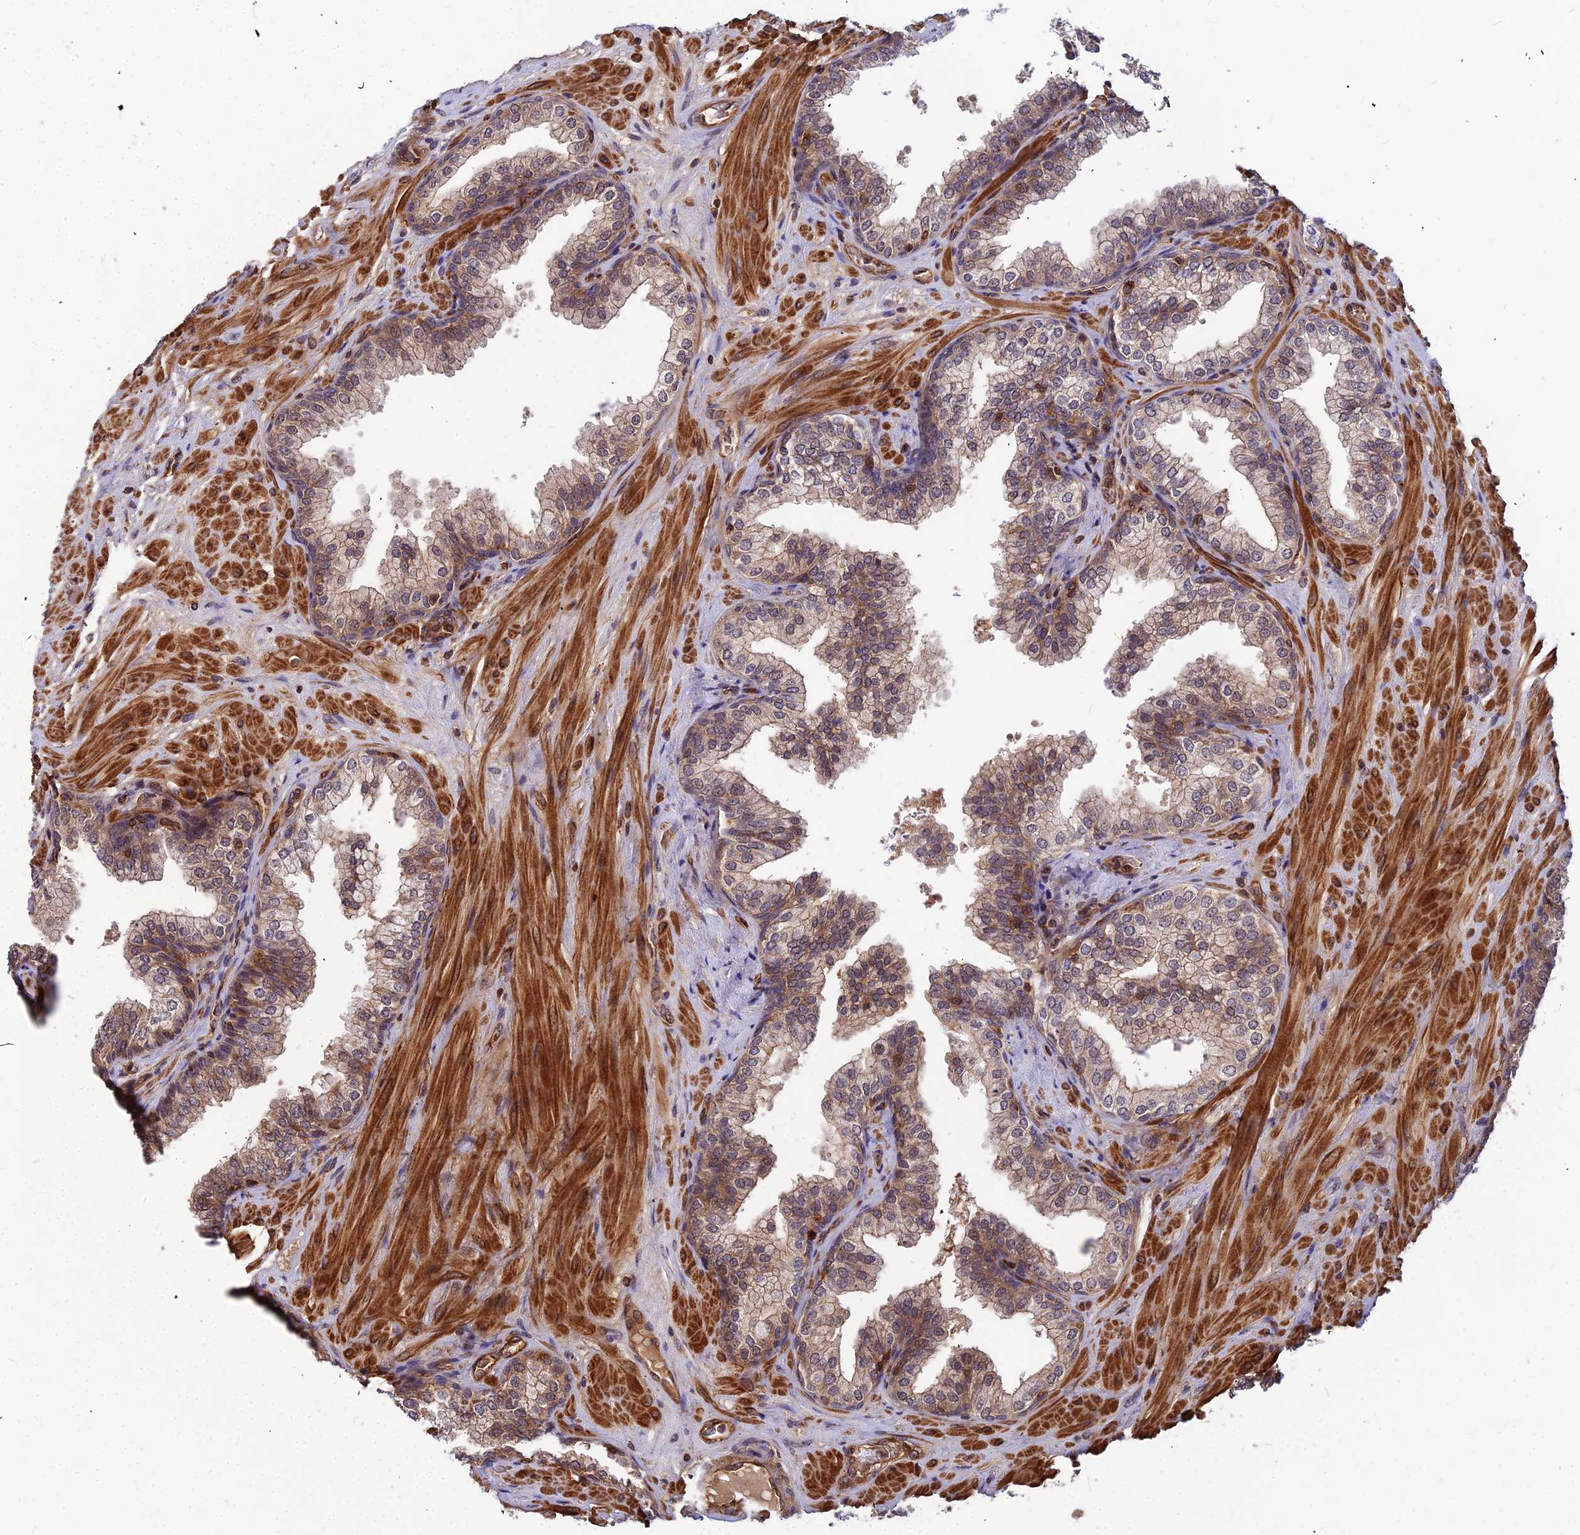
{"staining": {"intensity": "weak", "quantity": ">75%", "location": "cytoplasmic/membranous,nuclear"}, "tissue": "prostate", "cell_type": "Glandular cells", "image_type": "normal", "snomed": [{"axis": "morphology", "description": "Normal tissue, NOS"}, {"axis": "topography", "description": "Prostate"}], "caption": "A brown stain shows weak cytoplasmic/membranous,nuclear expression of a protein in glandular cells of unremarkable human prostate. Nuclei are stained in blue.", "gene": "ZNF467", "patient": {"sex": "male", "age": 60}}